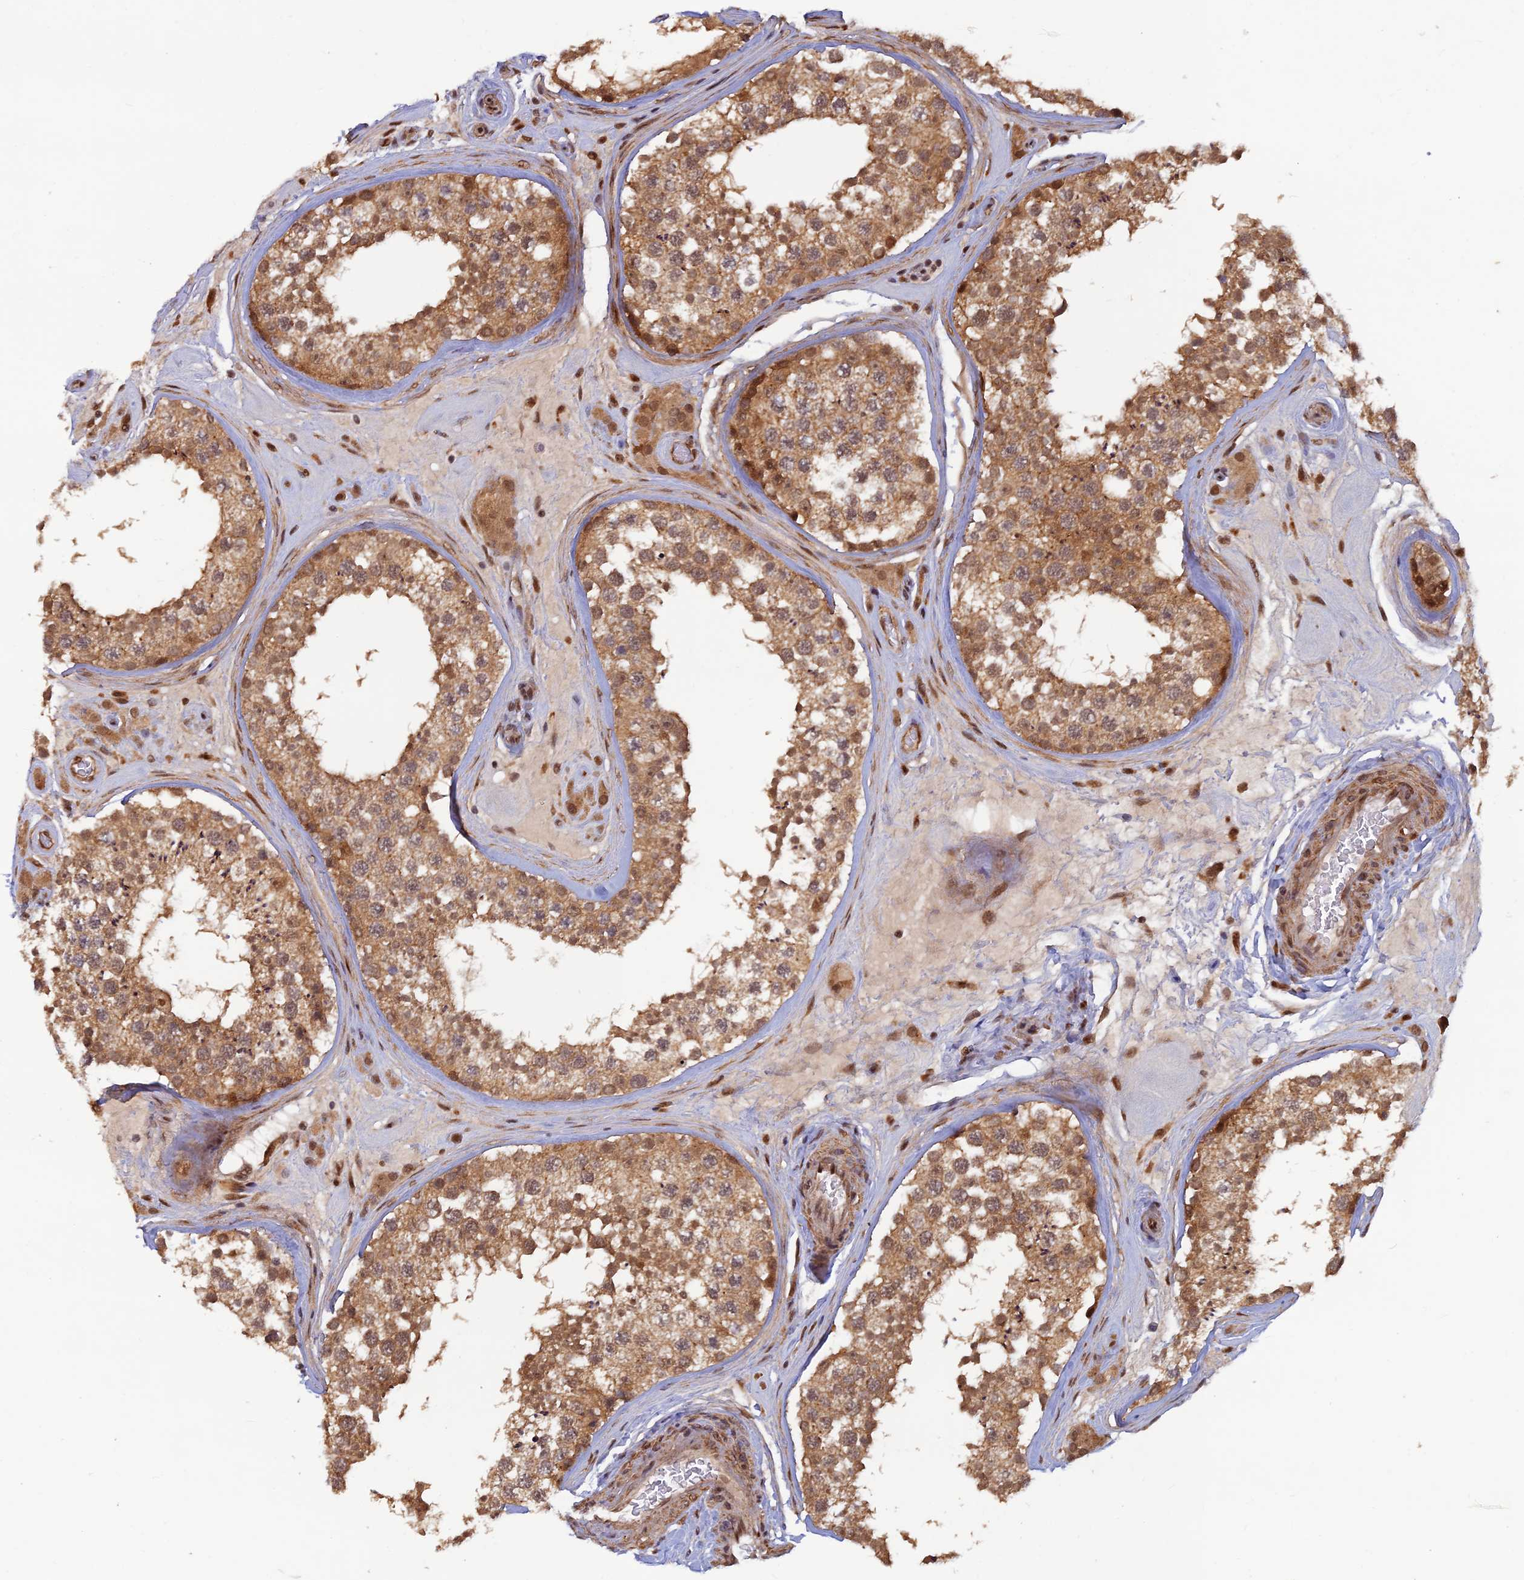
{"staining": {"intensity": "moderate", "quantity": ">75%", "location": "cytoplasmic/membranous,nuclear"}, "tissue": "testis", "cell_type": "Cells in seminiferous ducts", "image_type": "normal", "snomed": [{"axis": "morphology", "description": "Normal tissue, NOS"}, {"axis": "topography", "description": "Testis"}], "caption": "Moderate cytoplasmic/membranous,nuclear expression for a protein is seen in approximately >75% of cells in seminiferous ducts of benign testis using IHC.", "gene": "ZNF565", "patient": {"sex": "male", "age": 46}}